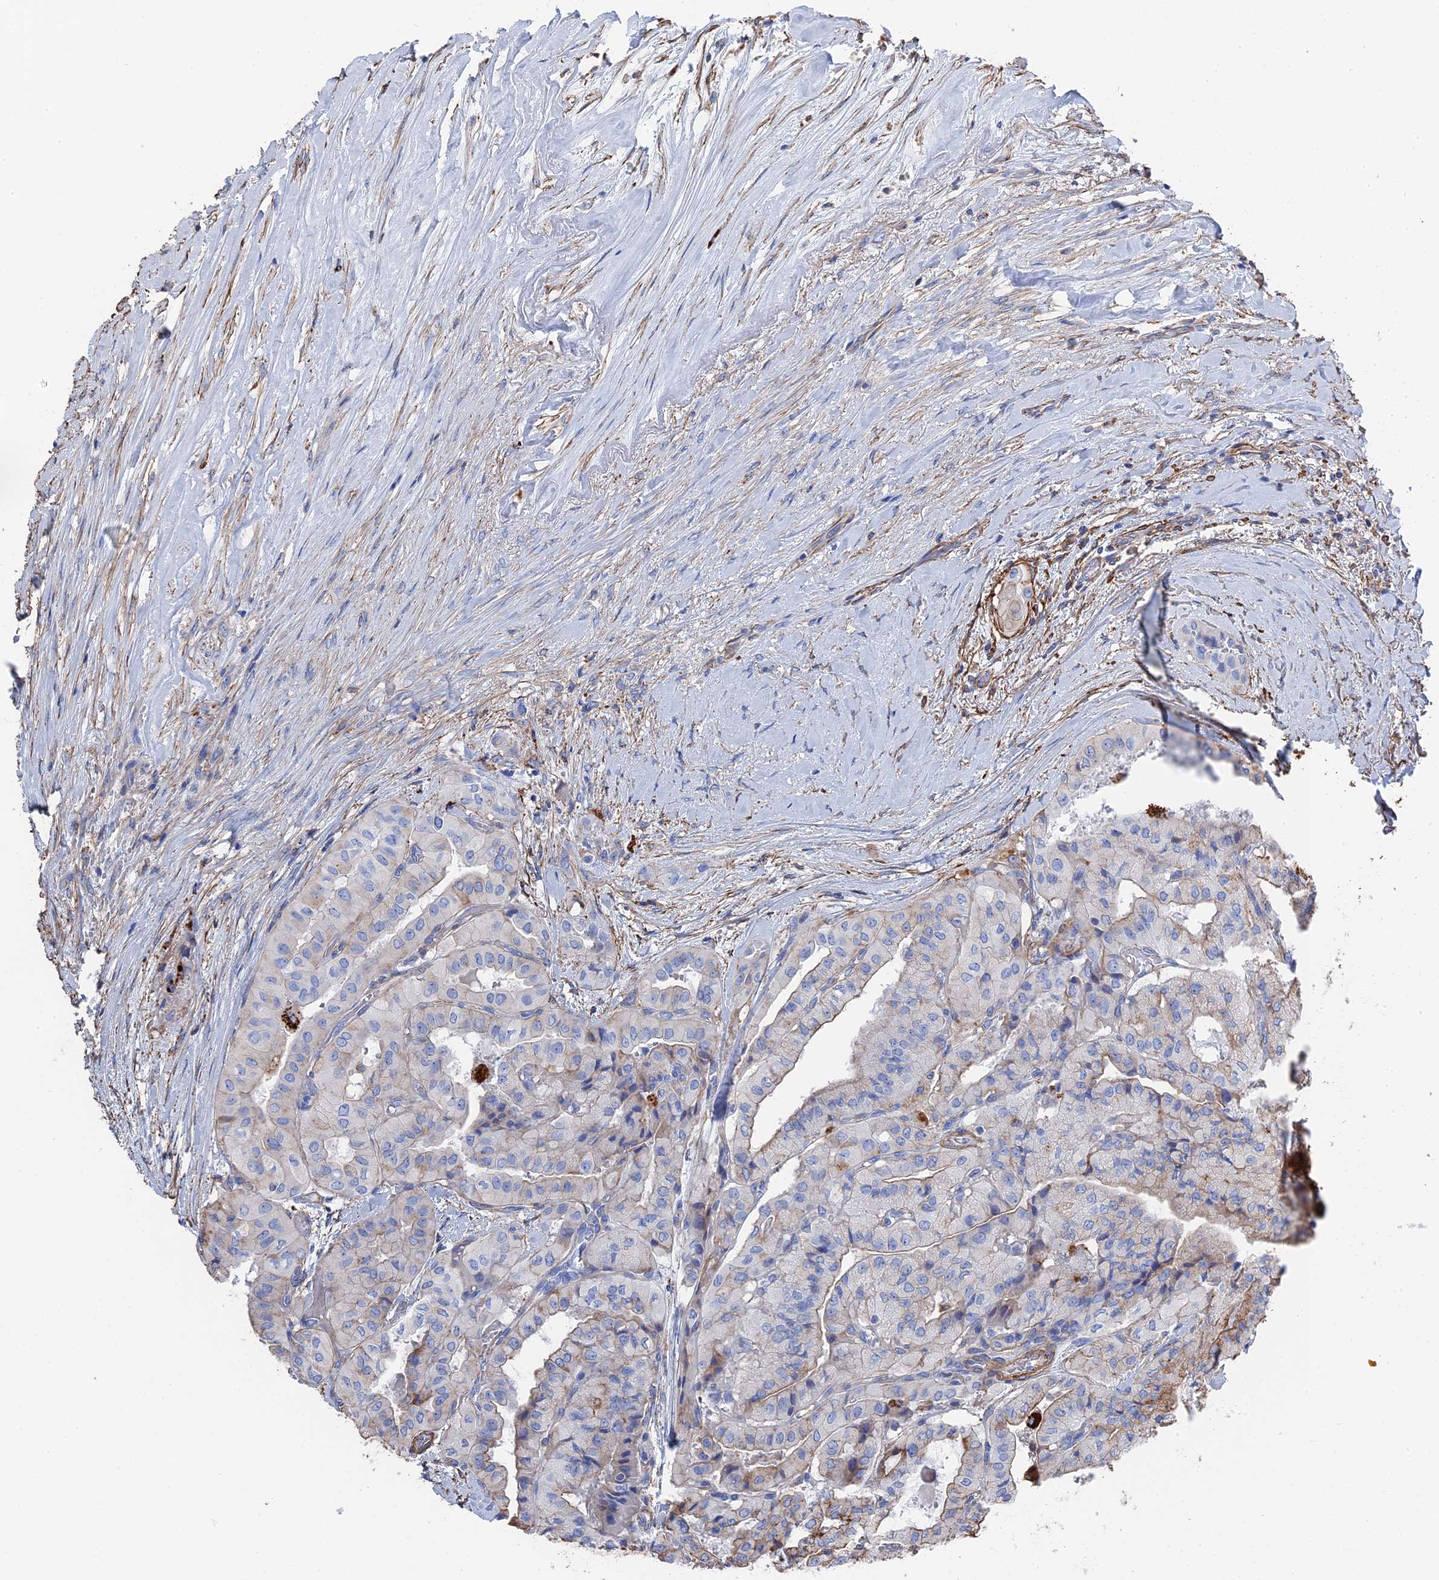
{"staining": {"intensity": "negative", "quantity": "none", "location": "none"}, "tissue": "thyroid cancer", "cell_type": "Tumor cells", "image_type": "cancer", "snomed": [{"axis": "morphology", "description": "Papillary adenocarcinoma, NOS"}, {"axis": "topography", "description": "Thyroid gland"}], "caption": "Protein analysis of papillary adenocarcinoma (thyroid) shows no significant expression in tumor cells. The staining was performed using DAB to visualize the protein expression in brown, while the nuclei were stained in blue with hematoxylin (Magnification: 20x).", "gene": "STRA6", "patient": {"sex": "female", "age": 59}}